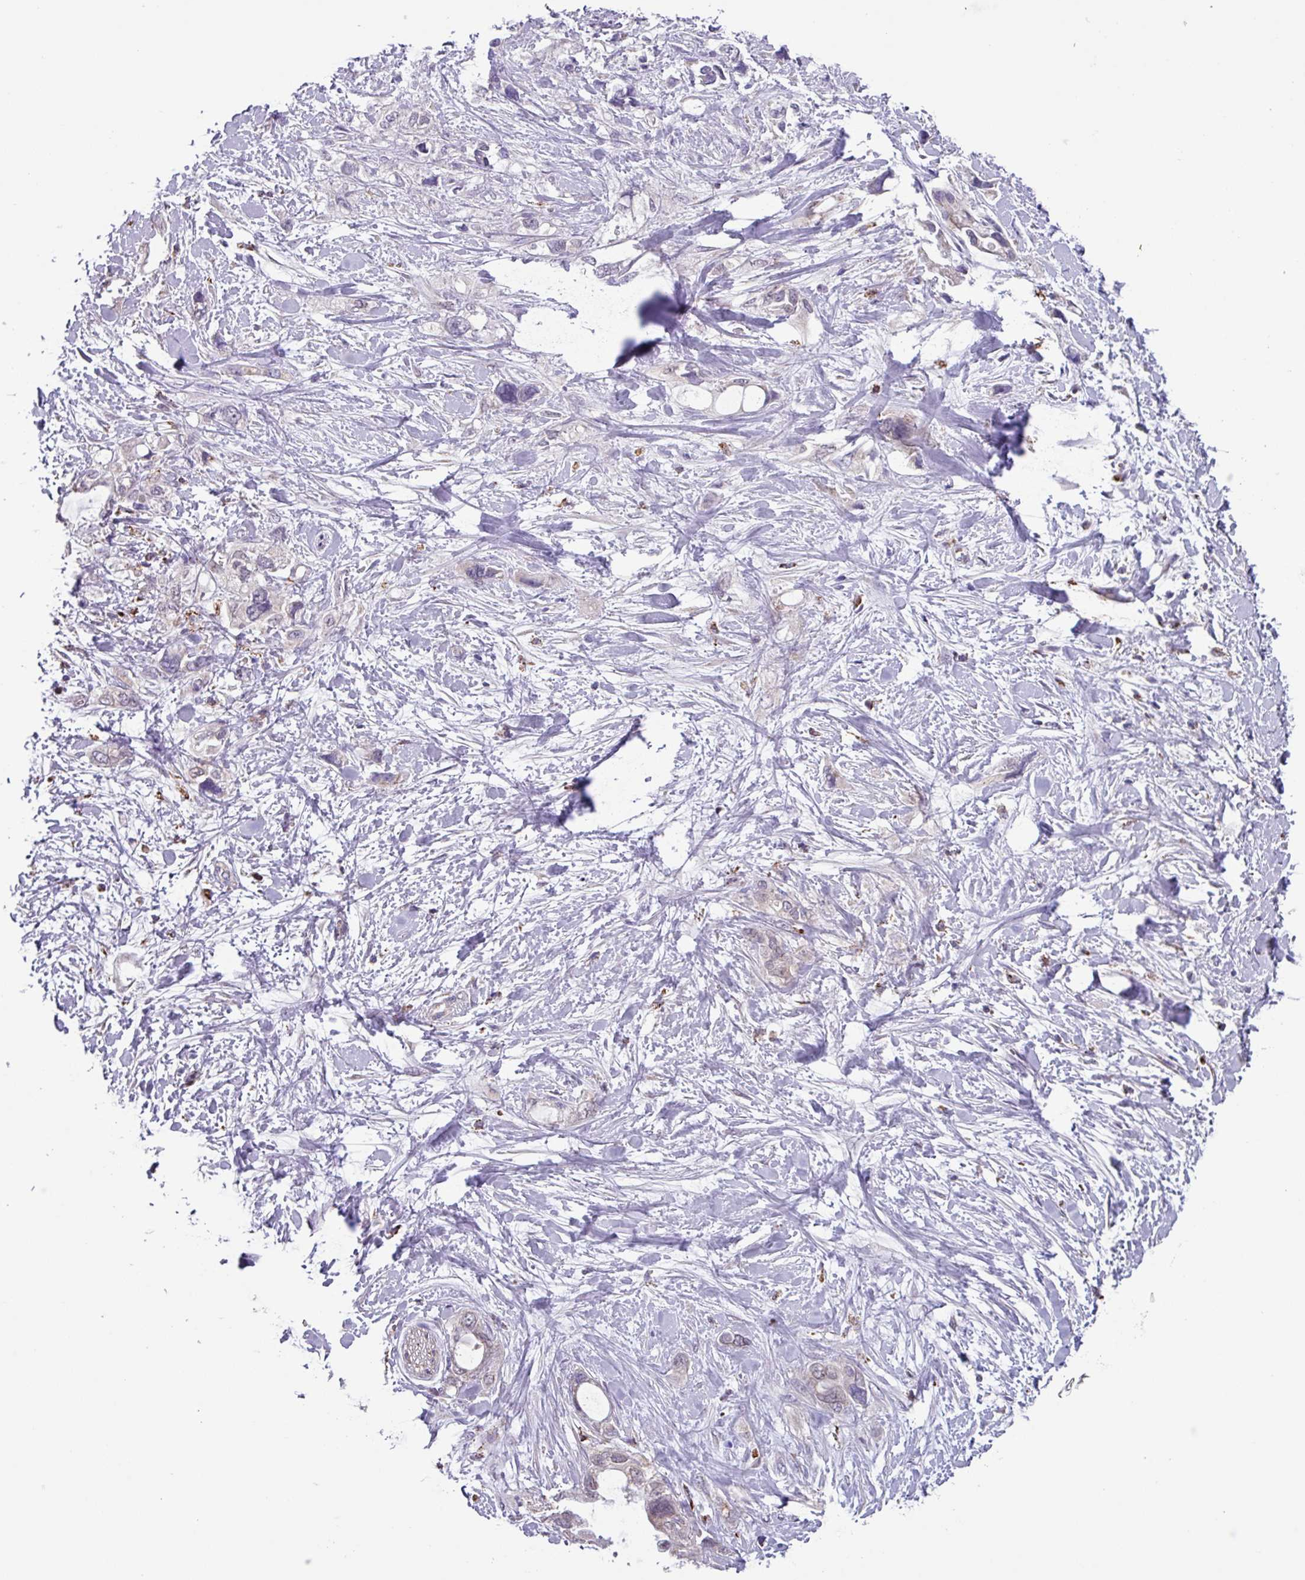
{"staining": {"intensity": "negative", "quantity": "none", "location": "none"}, "tissue": "pancreatic cancer", "cell_type": "Tumor cells", "image_type": "cancer", "snomed": [{"axis": "morphology", "description": "Adenocarcinoma, NOS"}, {"axis": "topography", "description": "Pancreas"}], "caption": "High magnification brightfield microscopy of pancreatic adenocarcinoma stained with DAB (3,3'-diaminobenzidine) (brown) and counterstained with hematoxylin (blue): tumor cells show no significant staining.", "gene": "AKIRIN1", "patient": {"sex": "female", "age": 56}}